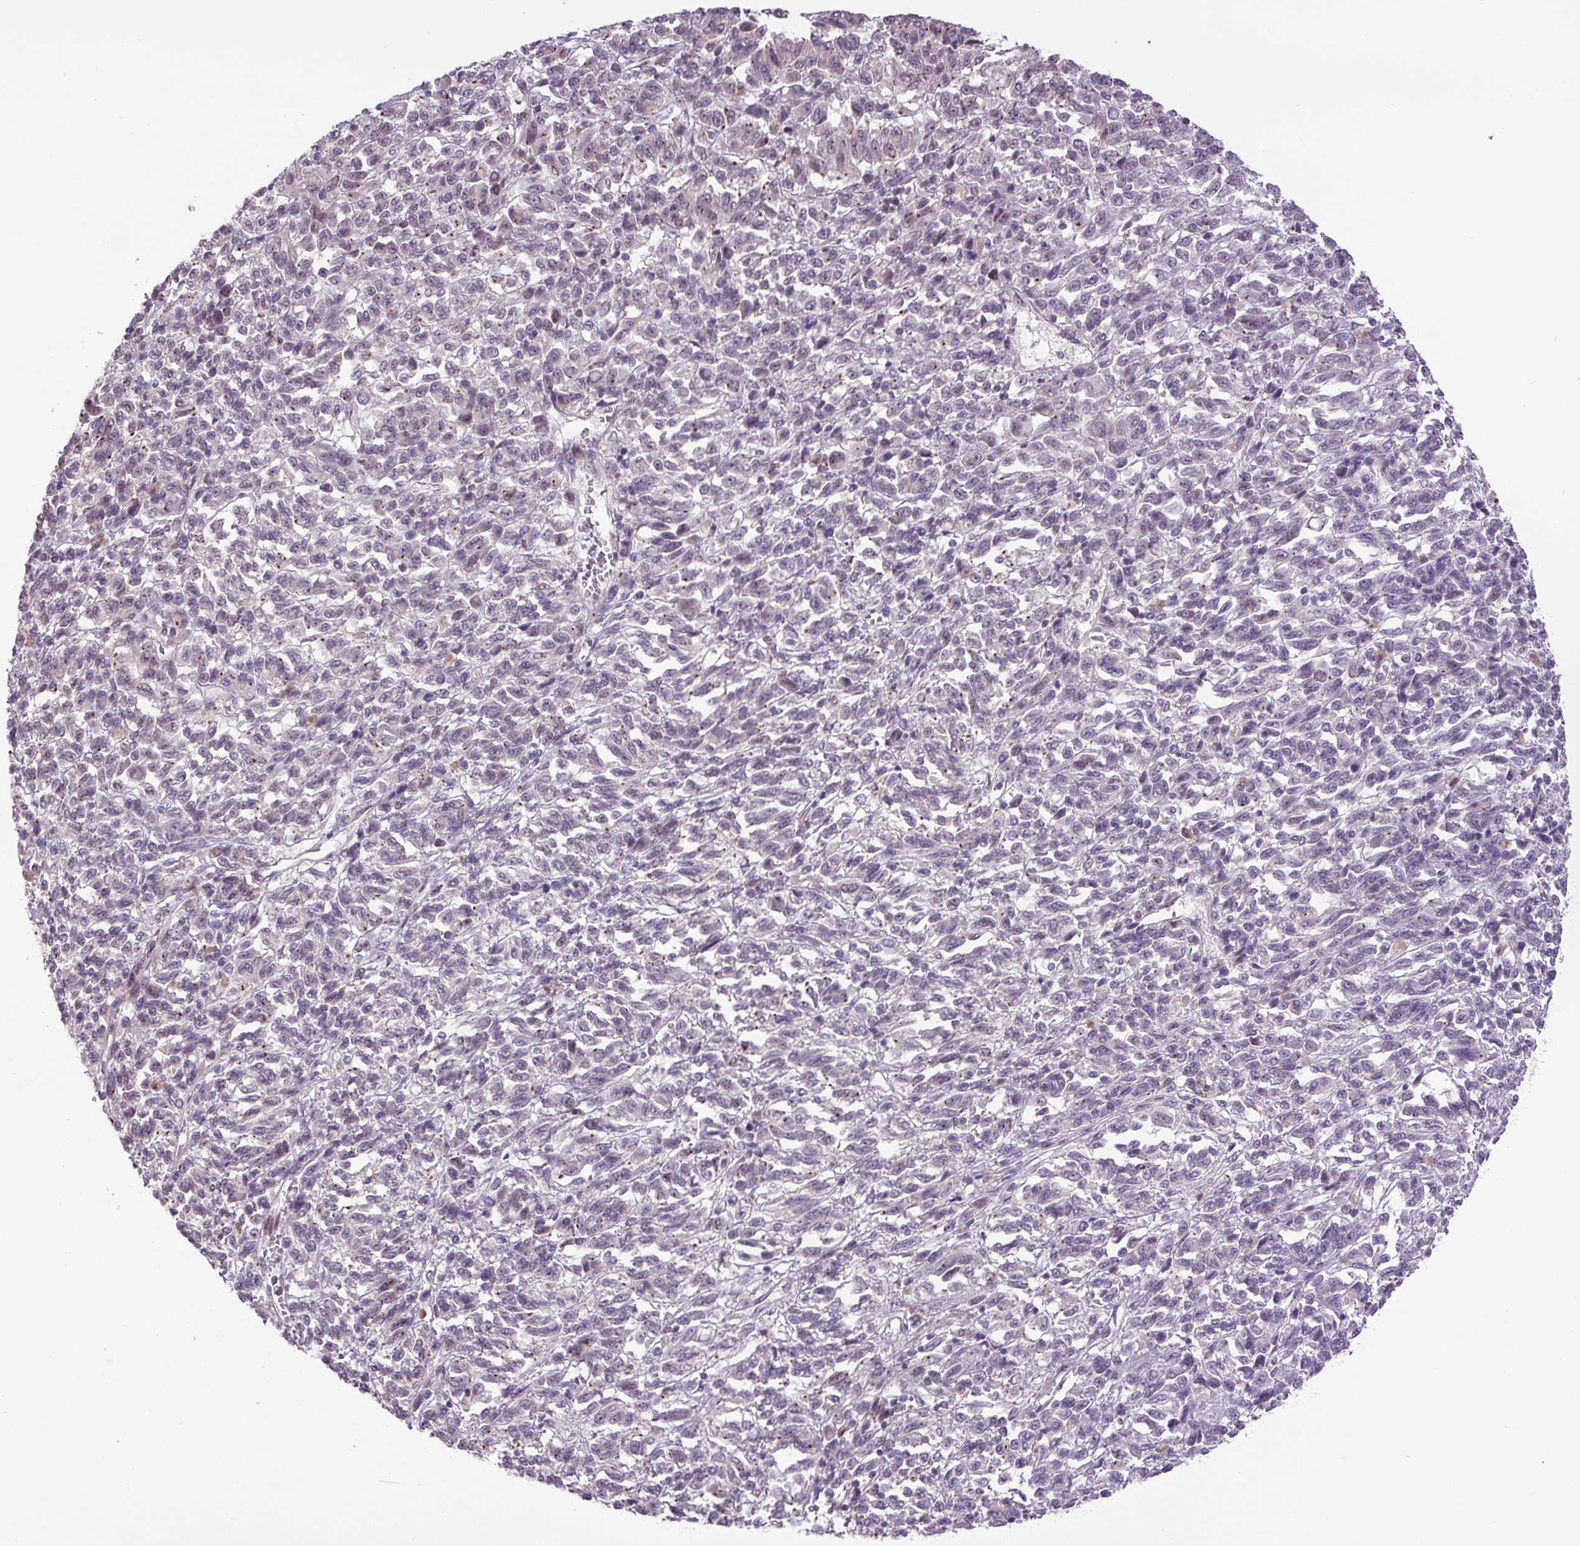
{"staining": {"intensity": "negative", "quantity": "none", "location": "none"}, "tissue": "melanoma", "cell_type": "Tumor cells", "image_type": "cancer", "snomed": [{"axis": "morphology", "description": "Malignant melanoma, Metastatic site"}, {"axis": "topography", "description": "Lung"}], "caption": "Human melanoma stained for a protein using immunohistochemistry (IHC) reveals no expression in tumor cells.", "gene": "KPNA1", "patient": {"sex": "male", "age": 64}}